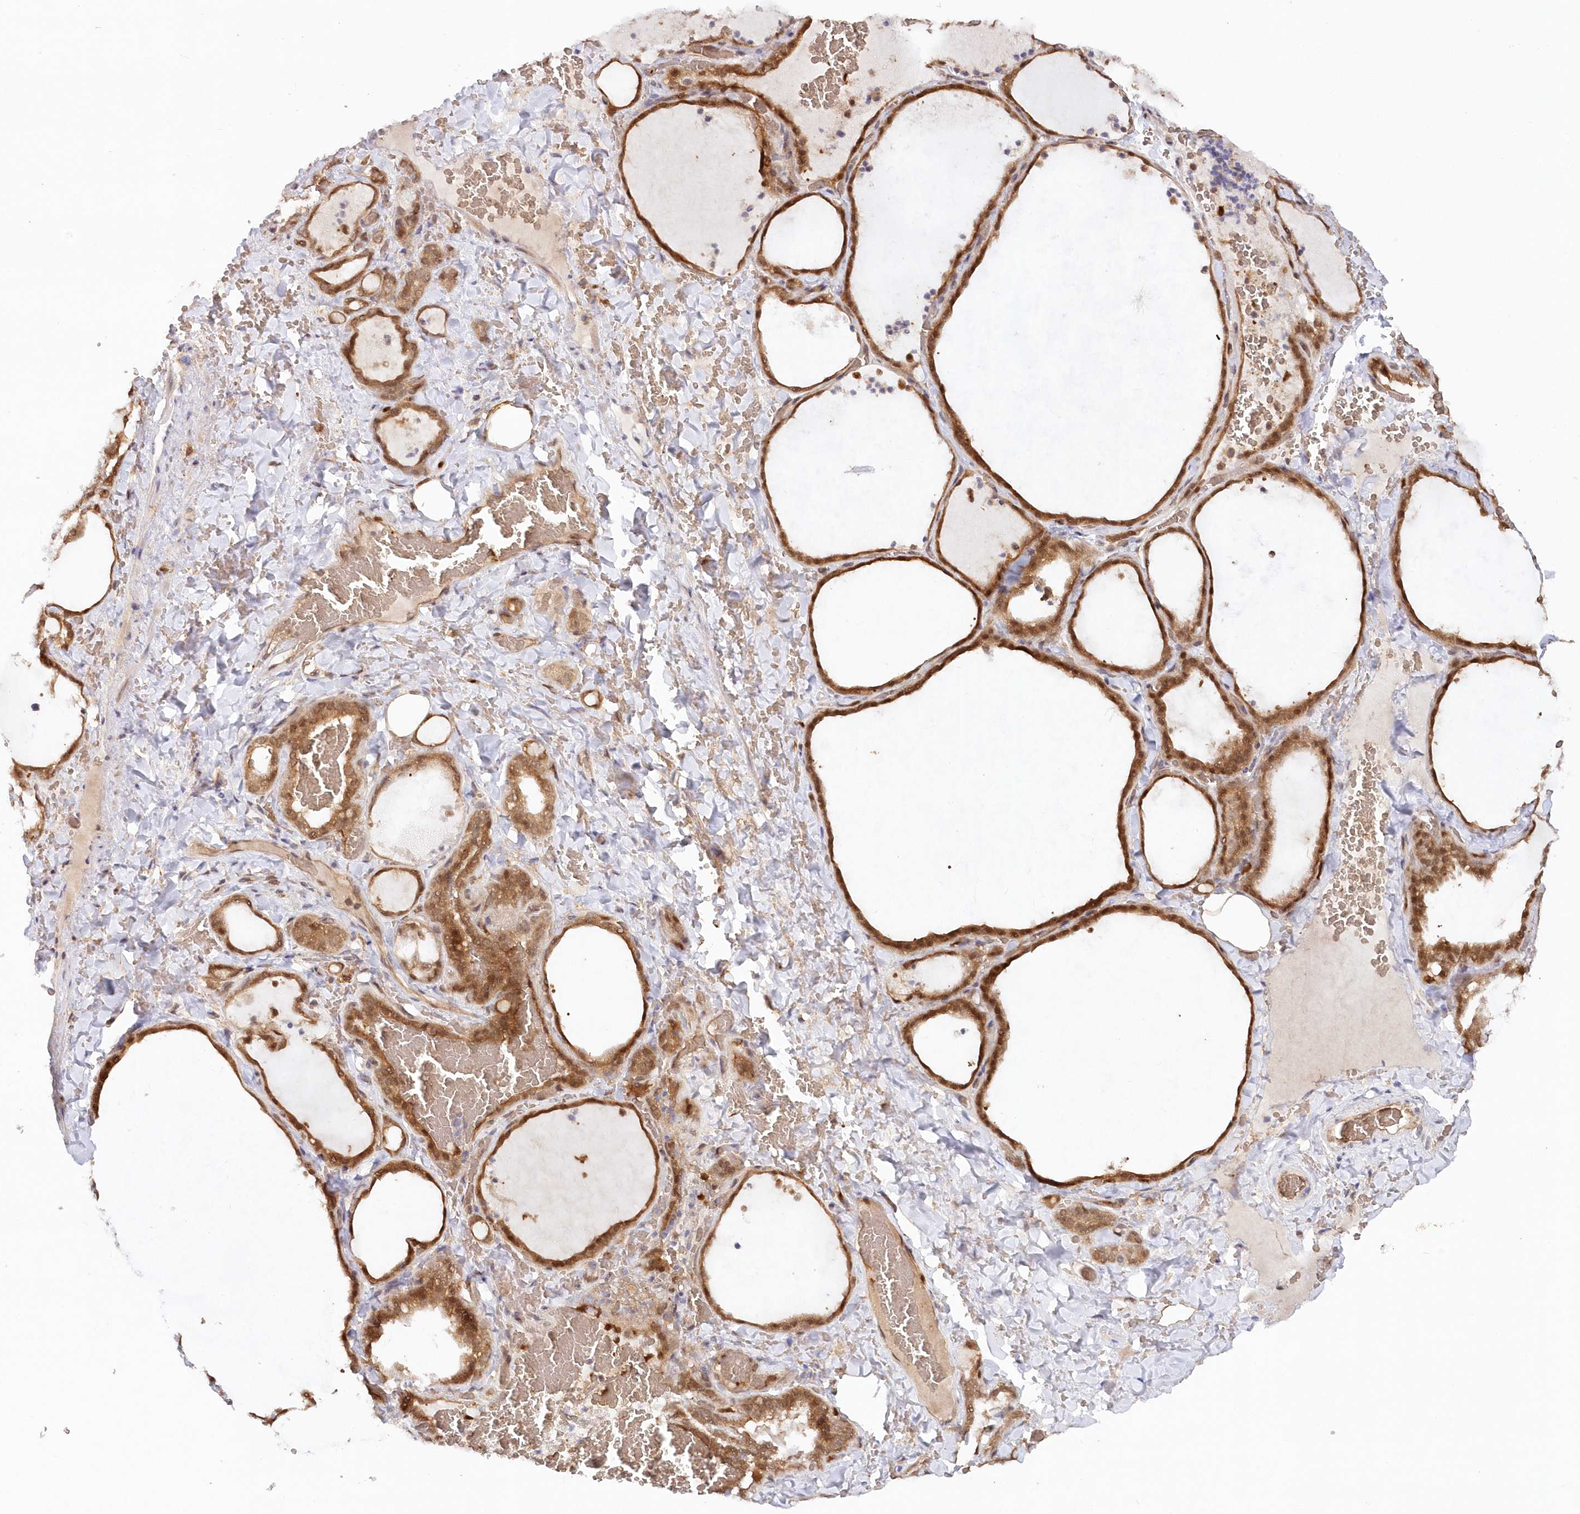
{"staining": {"intensity": "strong", "quantity": ">75%", "location": "cytoplasmic/membranous"}, "tissue": "thyroid gland", "cell_type": "Glandular cells", "image_type": "normal", "snomed": [{"axis": "morphology", "description": "Normal tissue, NOS"}, {"axis": "topography", "description": "Thyroid gland"}], "caption": "IHC photomicrograph of normal human thyroid gland stained for a protein (brown), which reveals high levels of strong cytoplasmic/membranous expression in approximately >75% of glandular cells.", "gene": "GBE1", "patient": {"sex": "female", "age": 22}}